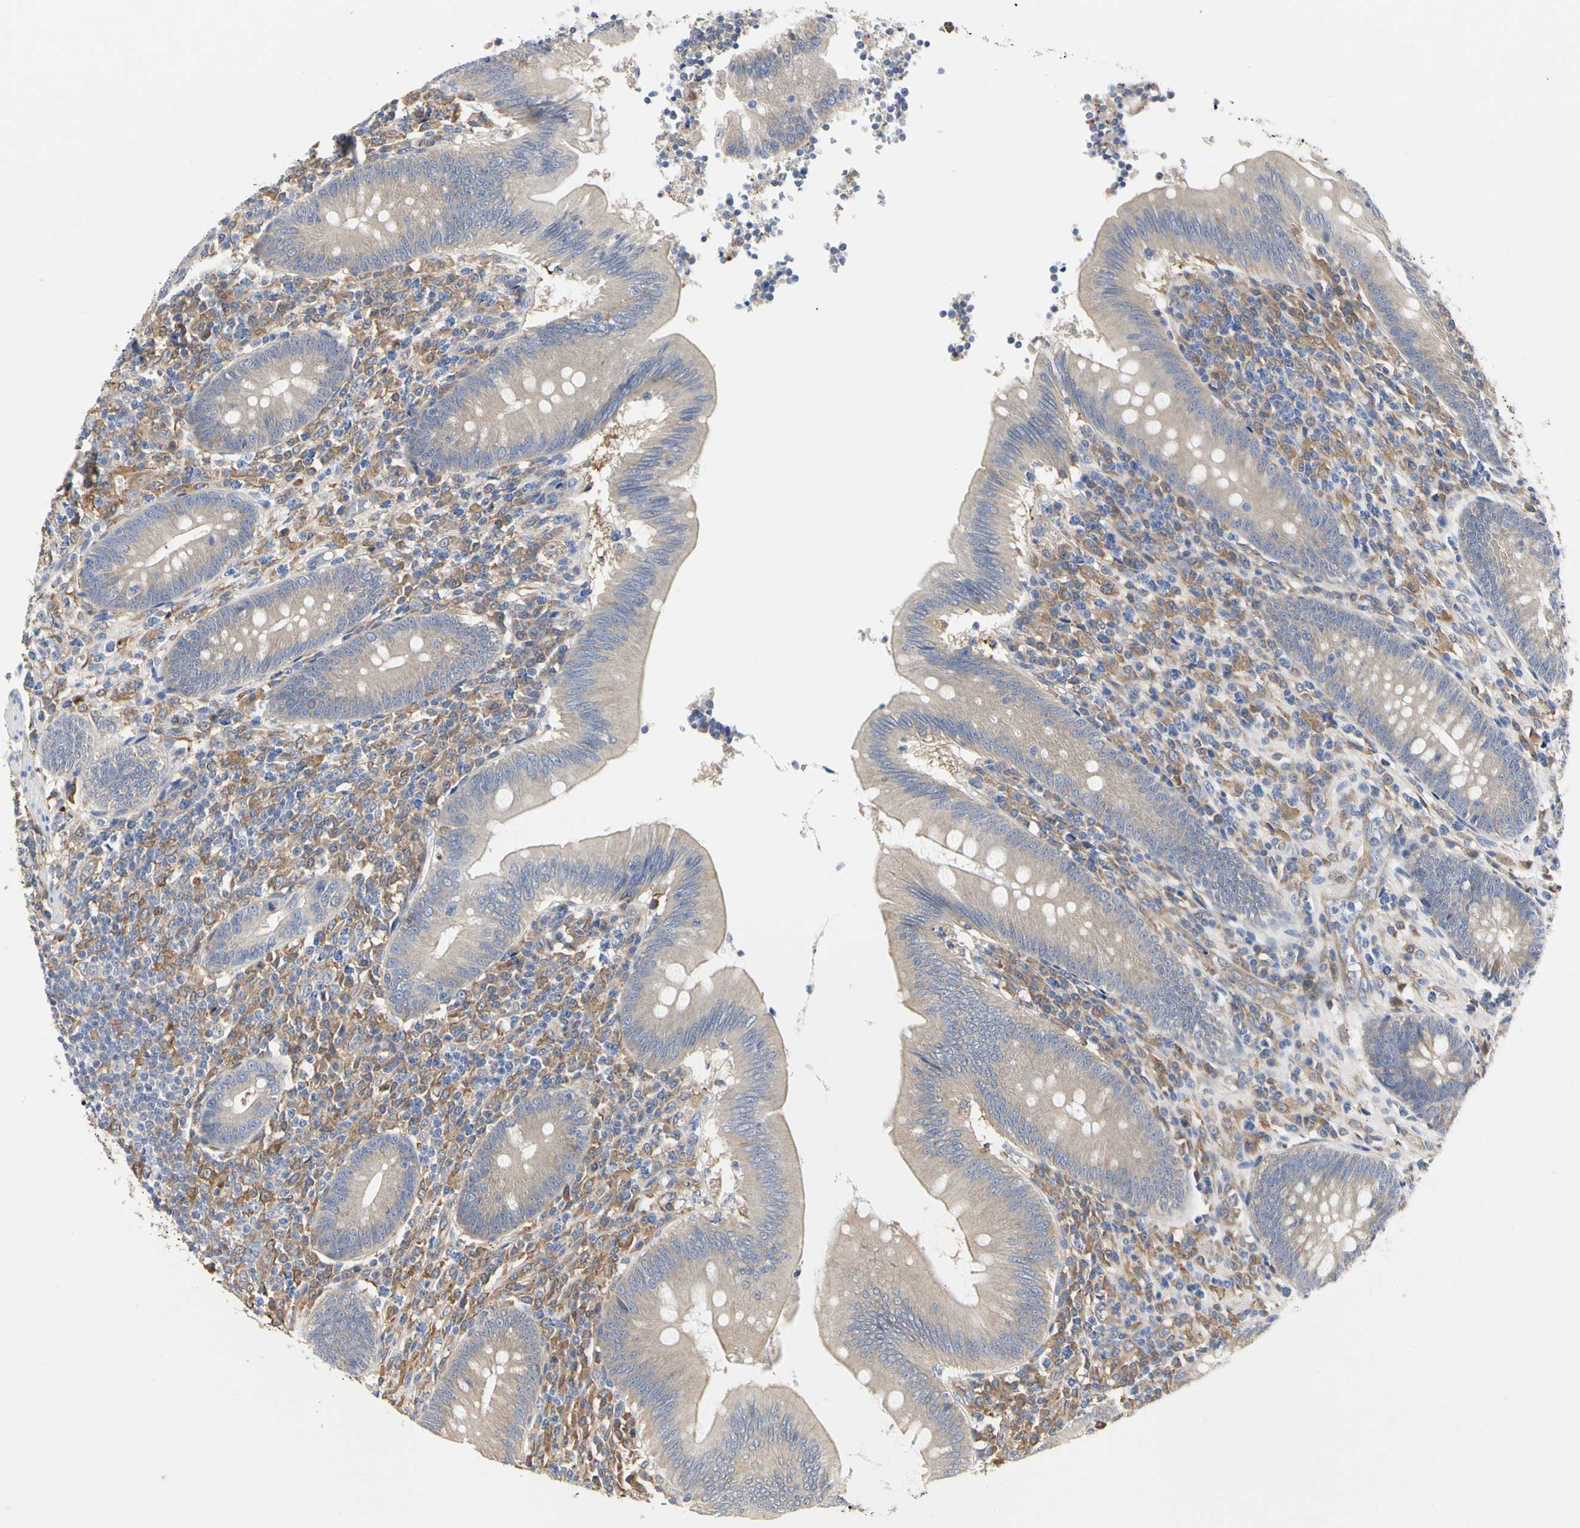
{"staining": {"intensity": "weak", "quantity": ">75%", "location": "cytoplasmic/membranous"}, "tissue": "appendix", "cell_type": "Glandular cells", "image_type": "normal", "snomed": [{"axis": "morphology", "description": "Normal tissue, NOS"}, {"axis": "morphology", "description": "Inflammation, NOS"}, {"axis": "topography", "description": "Appendix"}], "caption": "Unremarkable appendix reveals weak cytoplasmic/membranous expression in about >75% of glandular cells, visualized by immunohistochemistry. (DAB = brown stain, brightfield microscopy at high magnification).", "gene": "C3orf52", "patient": {"sex": "male", "age": 46}}